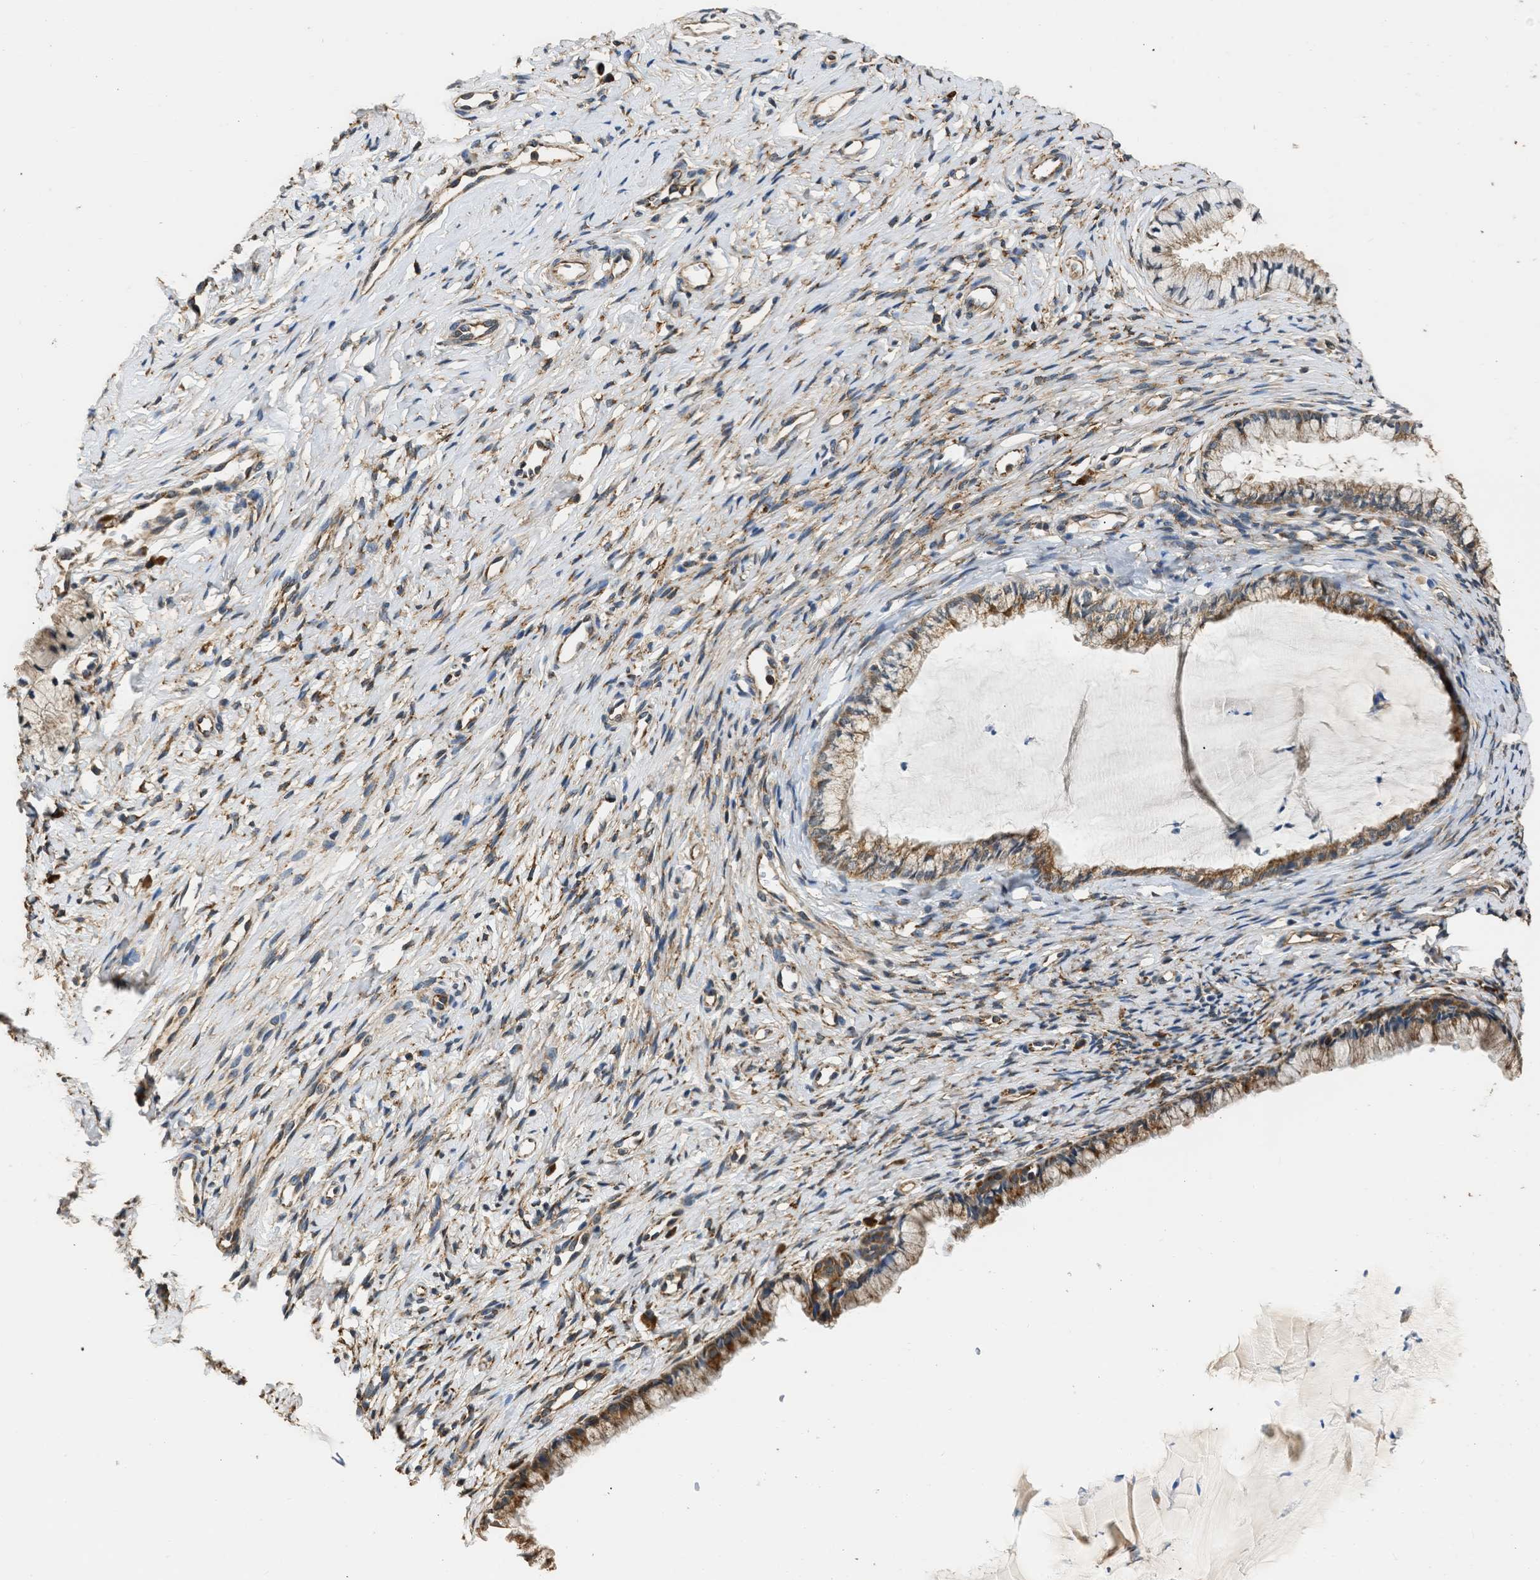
{"staining": {"intensity": "moderate", "quantity": ">75%", "location": "cytoplasmic/membranous"}, "tissue": "cervix", "cell_type": "Glandular cells", "image_type": "normal", "snomed": [{"axis": "morphology", "description": "Normal tissue, NOS"}, {"axis": "topography", "description": "Cervix"}], "caption": "Cervix stained with a brown dye shows moderate cytoplasmic/membranous positive positivity in approximately >75% of glandular cells.", "gene": "SLC36A4", "patient": {"sex": "female", "age": 77}}